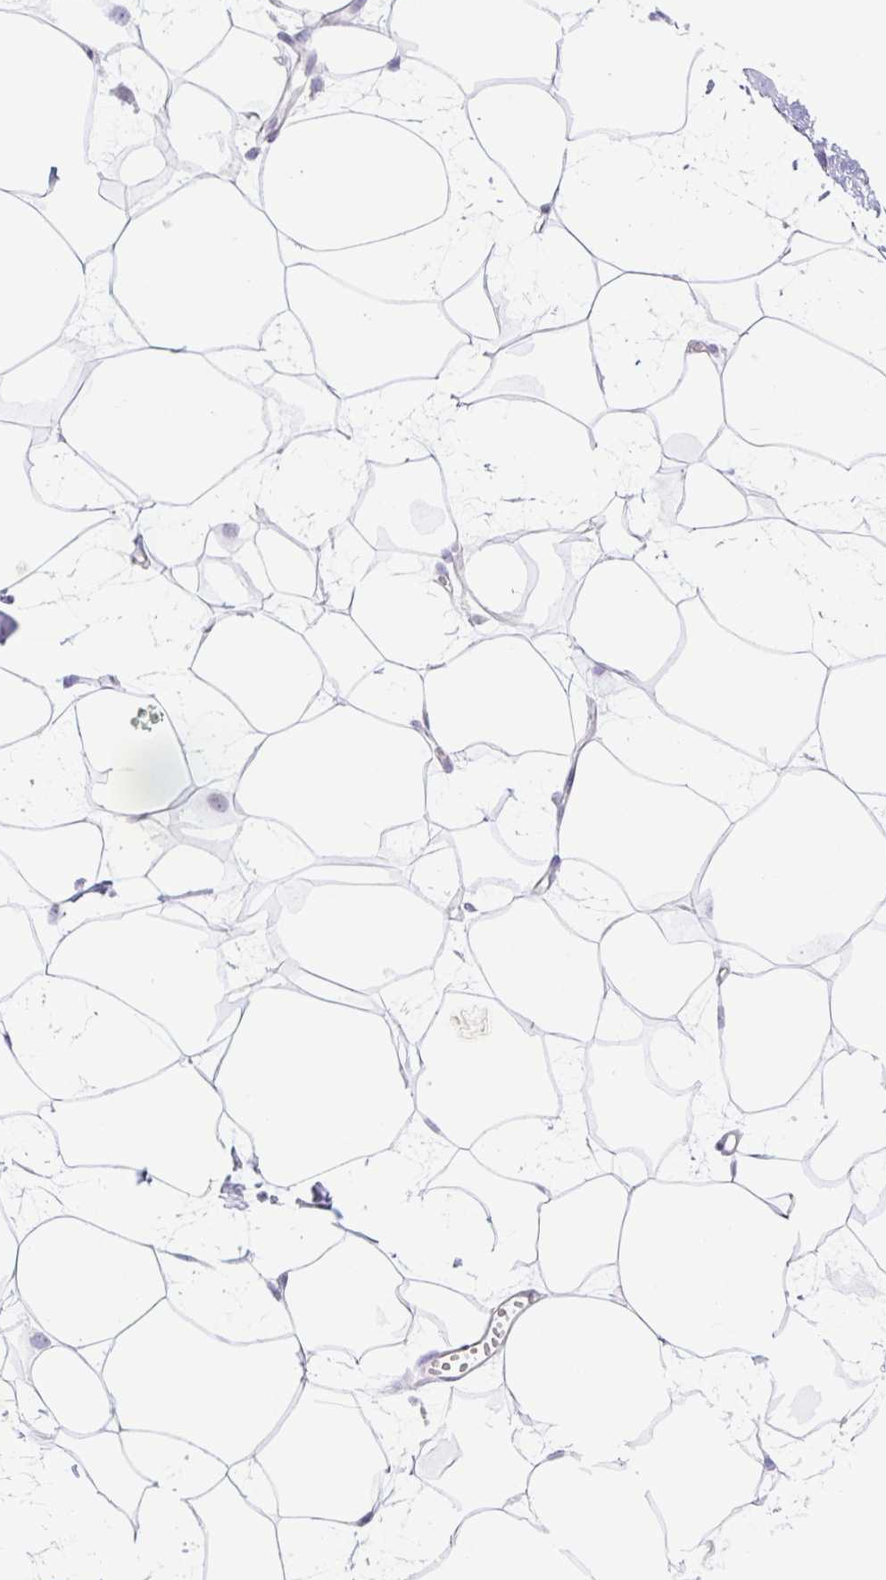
{"staining": {"intensity": "negative", "quantity": "none", "location": "none"}, "tissue": "breast", "cell_type": "Adipocytes", "image_type": "normal", "snomed": [{"axis": "morphology", "description": "Normal tissue, NOS"}, {"axis": "topography", "description": "Breast"}], "caption": "DAB immunohistochemical staining of unremarkable breast shows no significant positivity in adipocytes.", "gene": "FAM177B", "patient": {"sex": "female", "age": 45}}